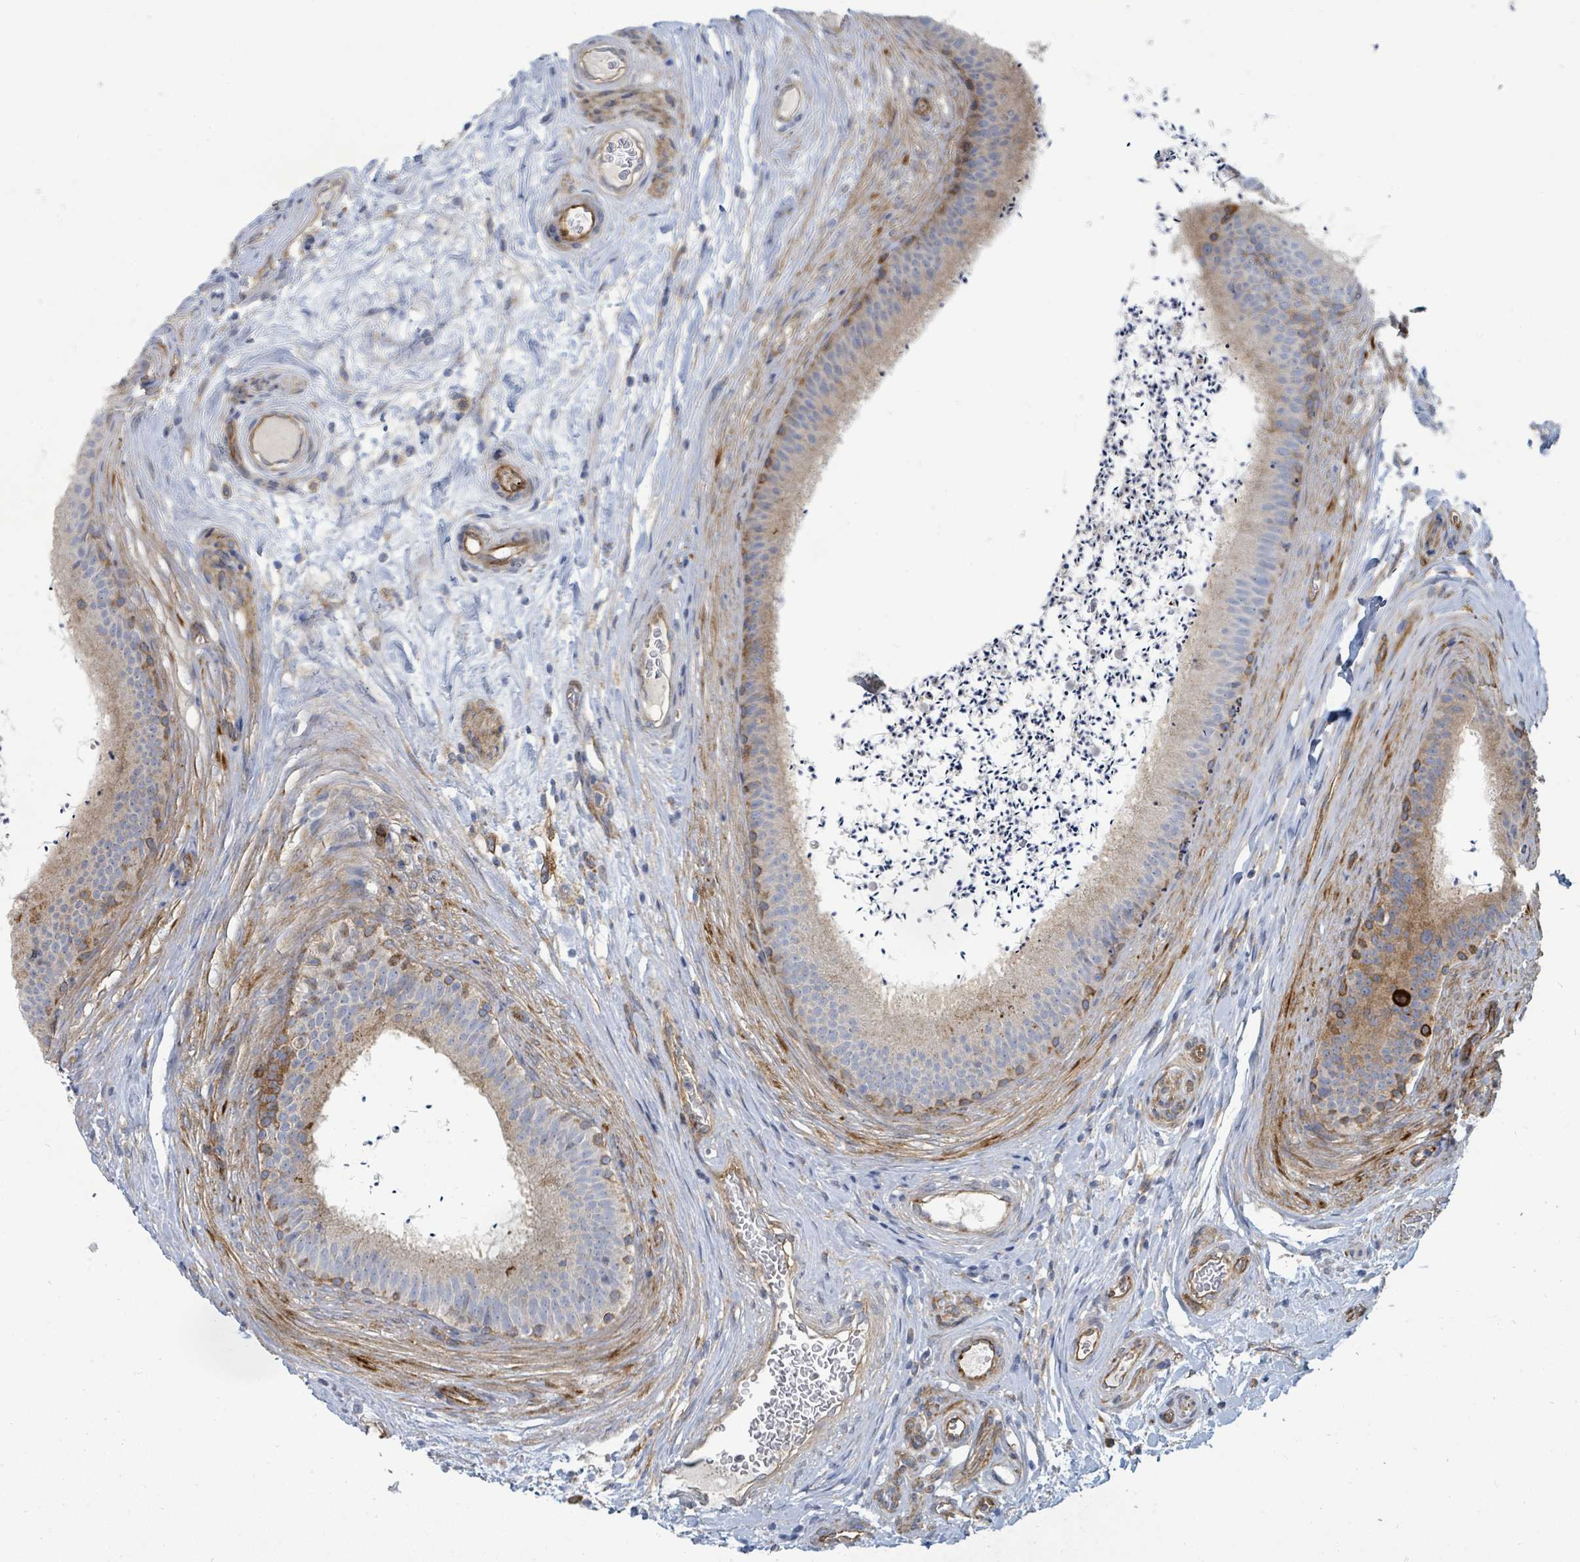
{"staining": {"intensity": "moderate", "quantity": "<25%", "location": "cytoplasmic/membranous"}, "tissue": "epididymis", "cell_type": "Glandular cells", "image_type": "normal", "snomed": [{"axis": "morphology", "description": "Normal tissue, NOS"}, {"axis": "topography", "description": "Testis"}, {"axis": "topography", "description": "Epididymis"}], "caption": "Brown immunohistochemical staining in unremarkable epididymis reveals moderate cytoplasmic/membranous staining in about <25% of glandular cells.", "gene": "IFIT1", "patient": {"sex": "male", "age": 41}}